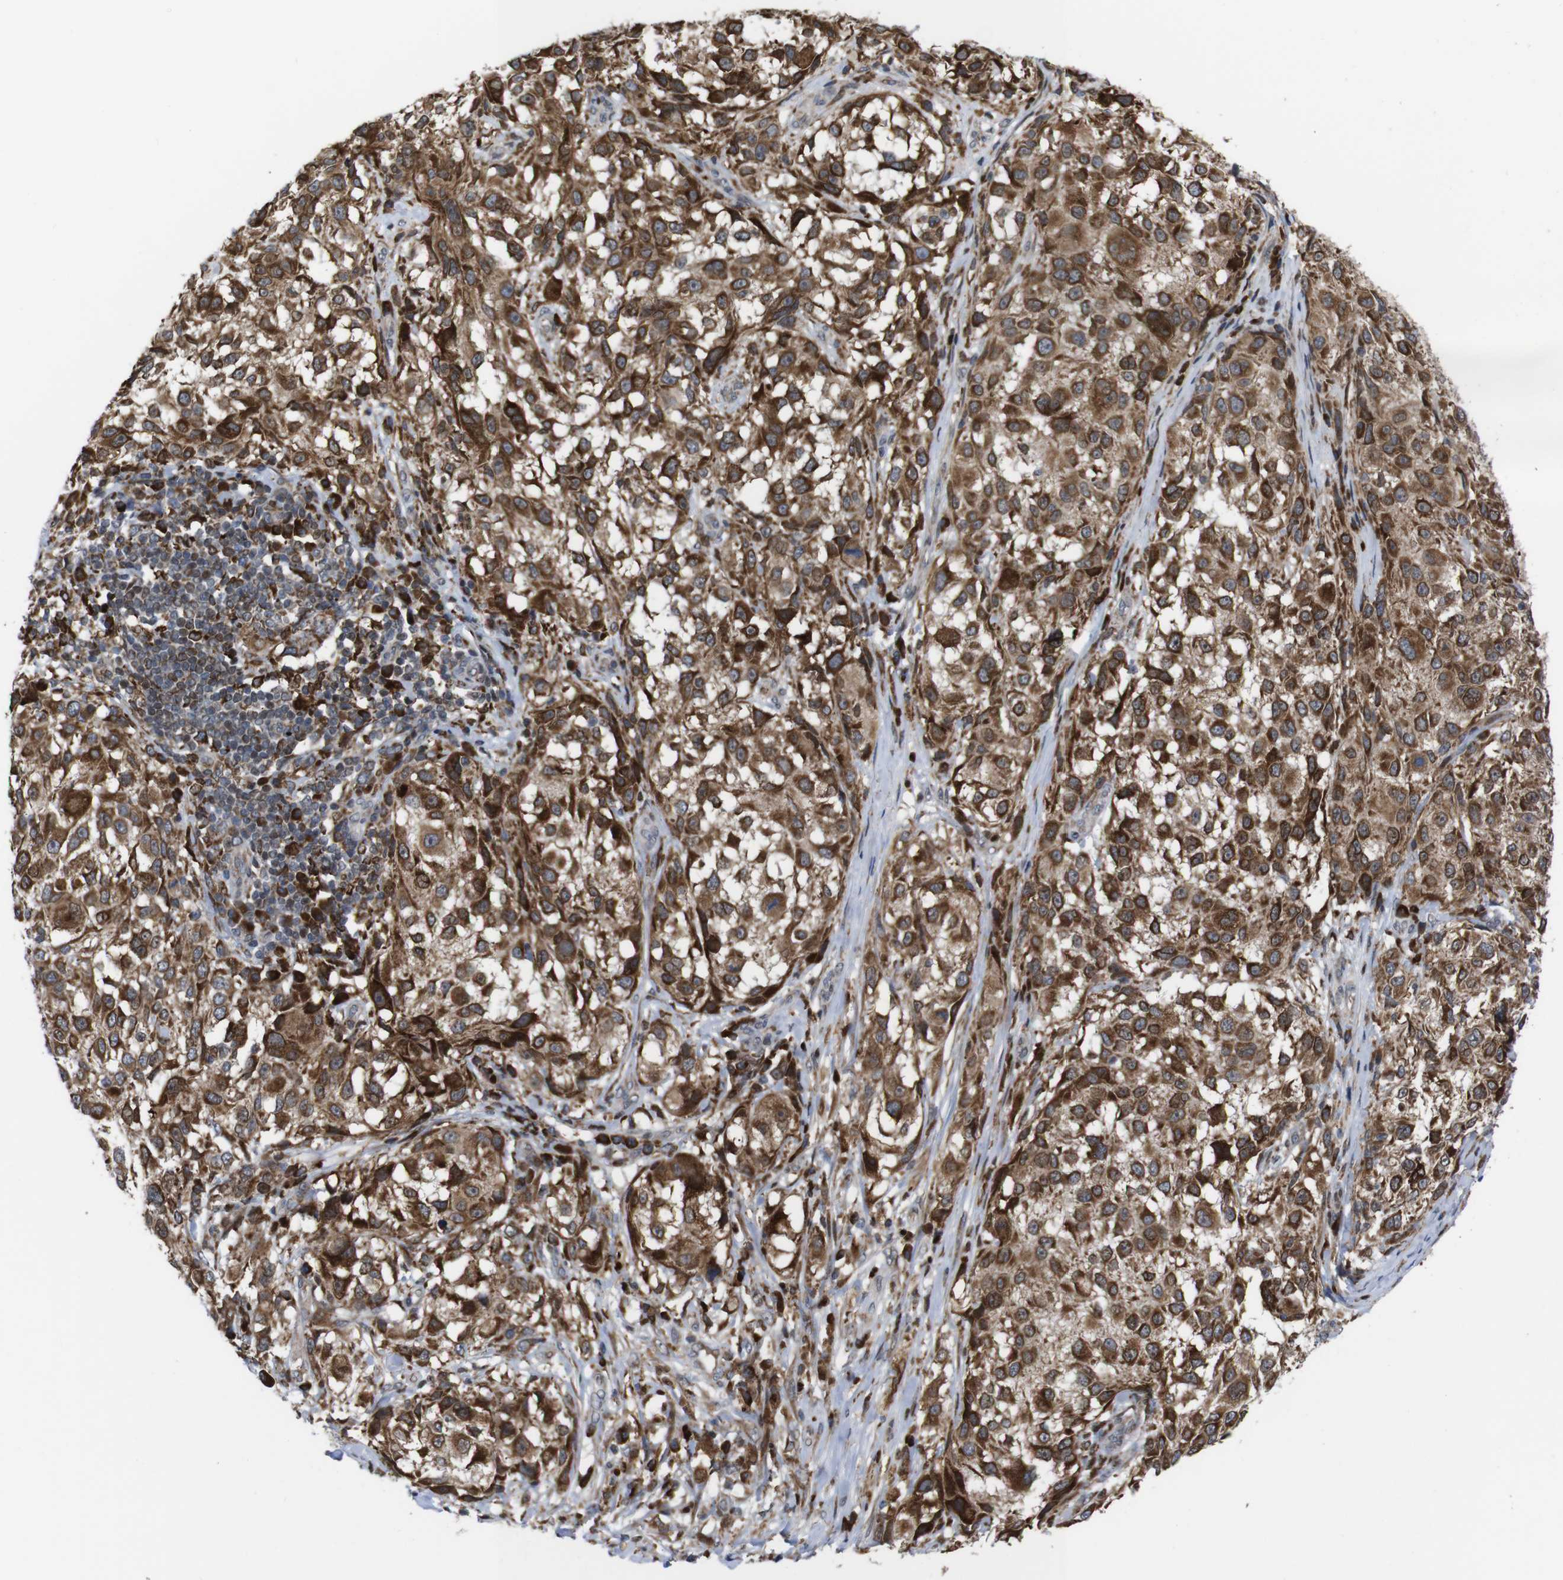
{"staining": {"intensity": "moderate", "quantity": ">75%", "location": "cytoplasmic/membranous"}, "tissue": "melanoma", "cell_type": "Tumor cells", "image_type": "cancer", "snomed": [{"axis": "morphology", "description": "Necrosis, NOS"}, {"axis": "morphology", "description": "Malignant melanoma, NOS"}, {"axis": "topography", "description": "Skin"}], "caption": "Melanoma stained for a protein (brown) reveals moderate cytoplasmic/membranous positive positivity in approximately >75% of tumor cells.", "gene": "PTPN1", "patient": {"sex": "female", "age": 87}}